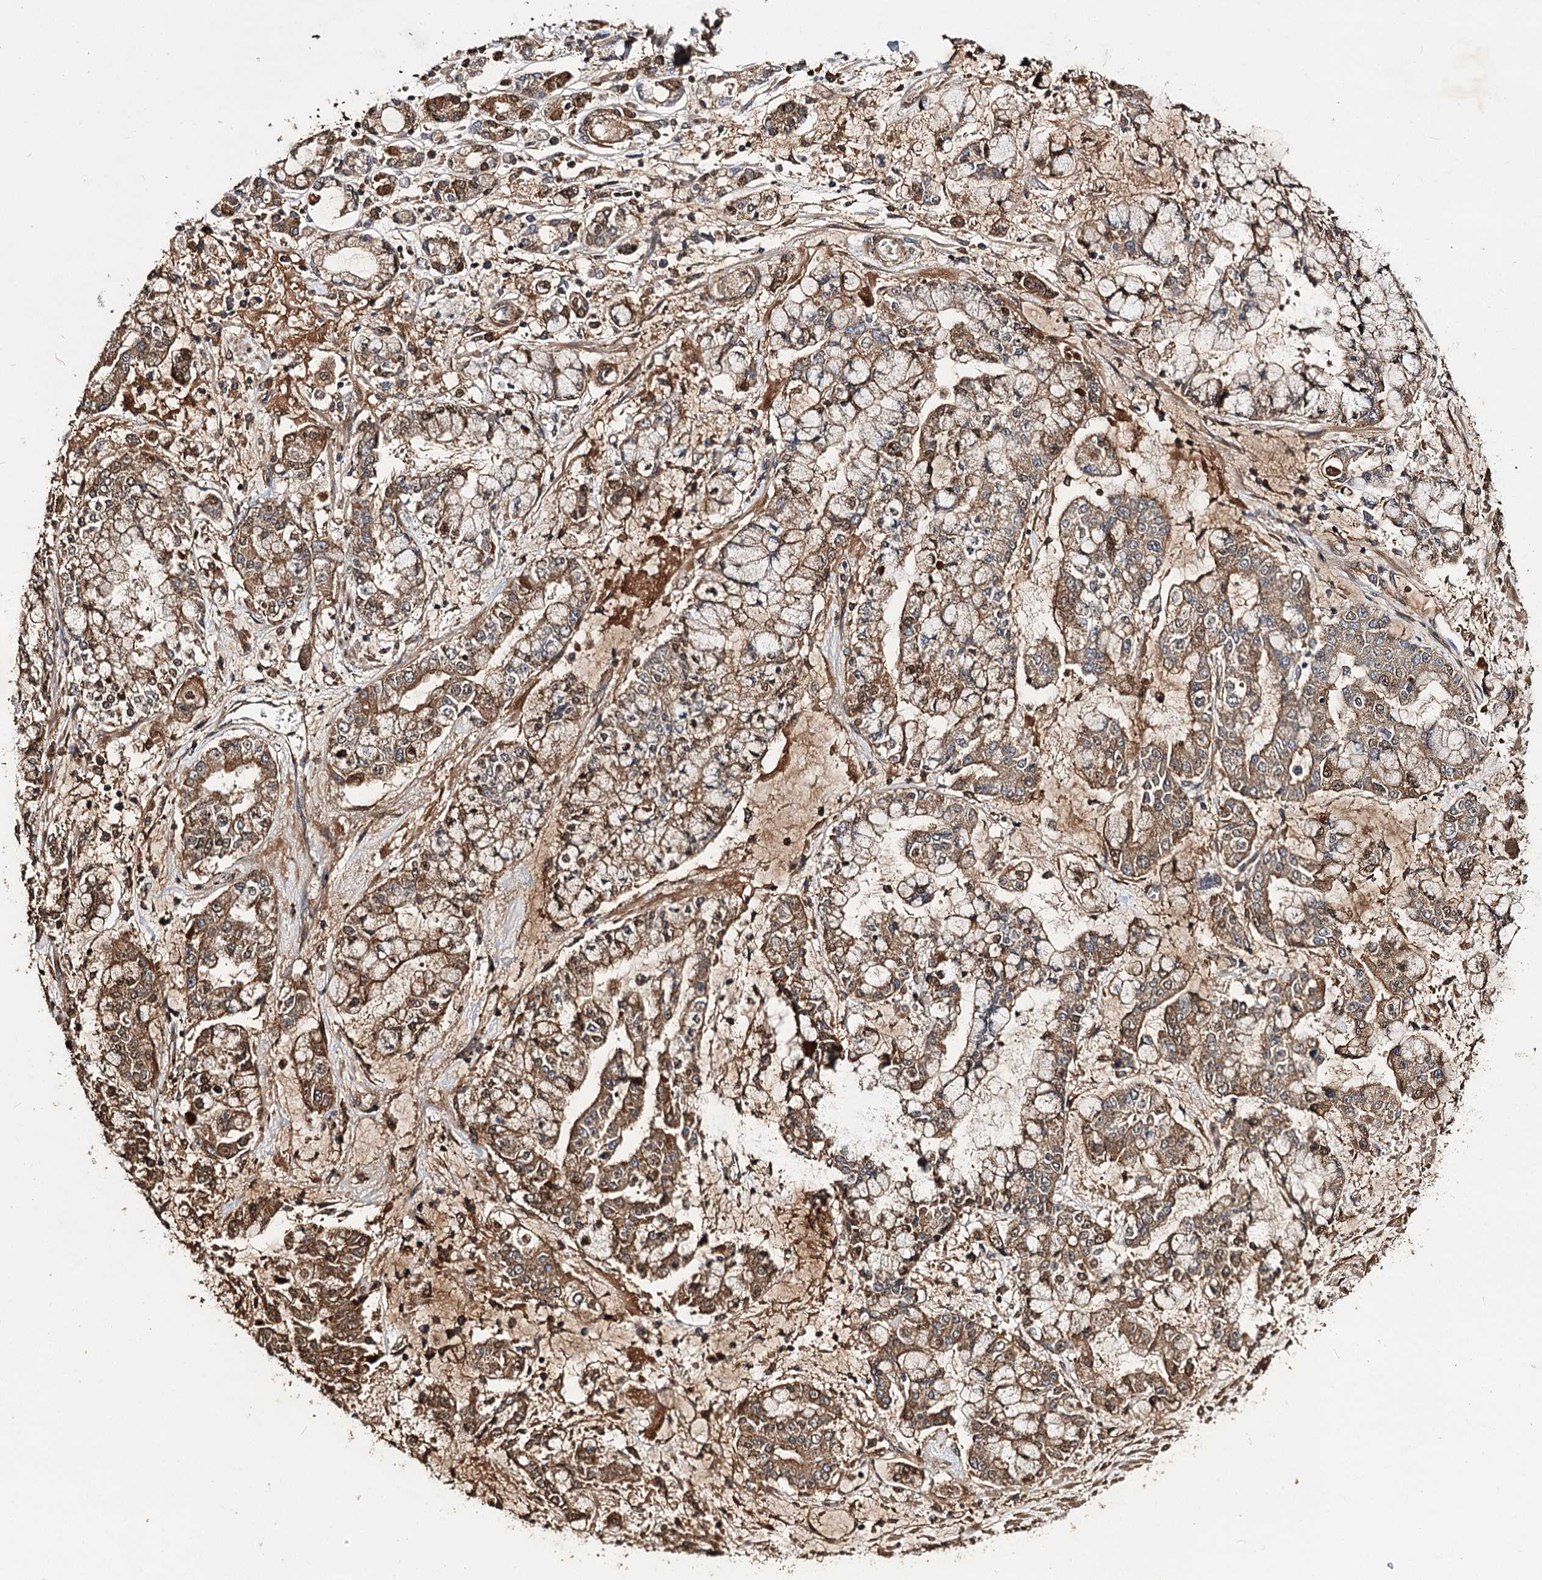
{"staining": {"intensity": "moderate", "quantity": ">75%", "location": "cytoplasmic/membranous"}, "tissue": "stomach cancer", "cell_type": "Tumor cells", "image_type": "cancer", "snomed": [{"axis": "morphology", "description": "Normal tissue, NOS"}, {"axis": "morphology", "description": "Adenocarcinoma, NOS"}, {"axis": "topography", "description": "Stomach, upper"}, {"axis": "topography", "description": "Stomach"}], "caption": "Stomach cancer was stained to show a protein in brown. There is medium levels of moderate cytoplasmic/membranous positivity in approximately >75% of tumor cells.", "gene": "ARL13A", "patient": {"sex": "male", "age": 76}}